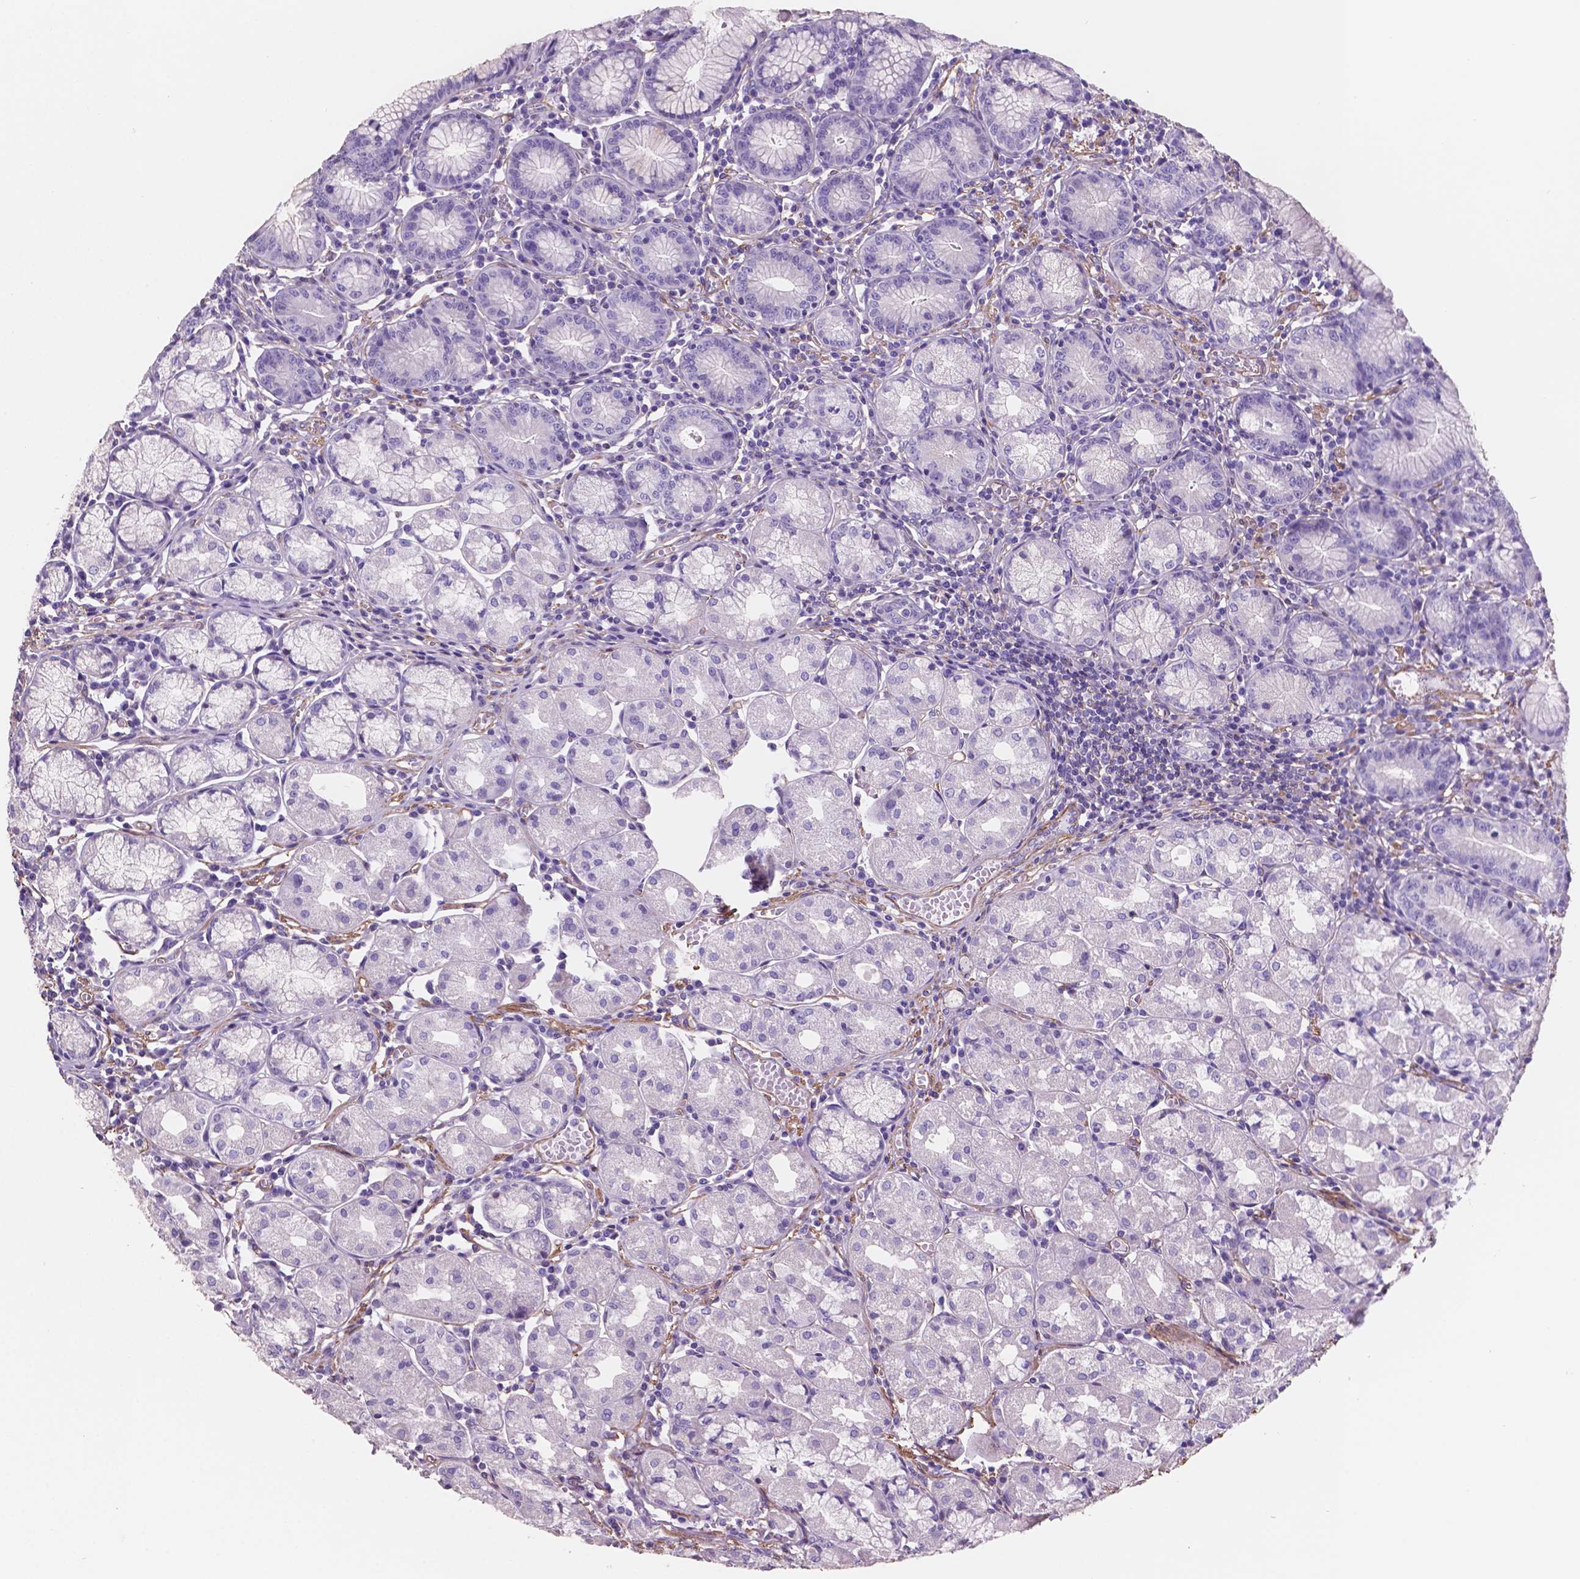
{"staining": {"intensity": "negative", "quantity": "none", "location": "none"}, "tissue": "stomach", "cell_type": "Glandular cells", "image_type": "normal", "snomed": [{"axis": "morphology", "description": "Normal tissue, NOS"}, {"axis": "topography", "description": "Stomach"}], "caption": "Glandular cells are negative for brown protein staining in unremarkable stomach. (DAB immunohistochemistry (IHC), high magnification).", "gene": "TOR2A", "patient": {"sex": "male", "age": 55}}